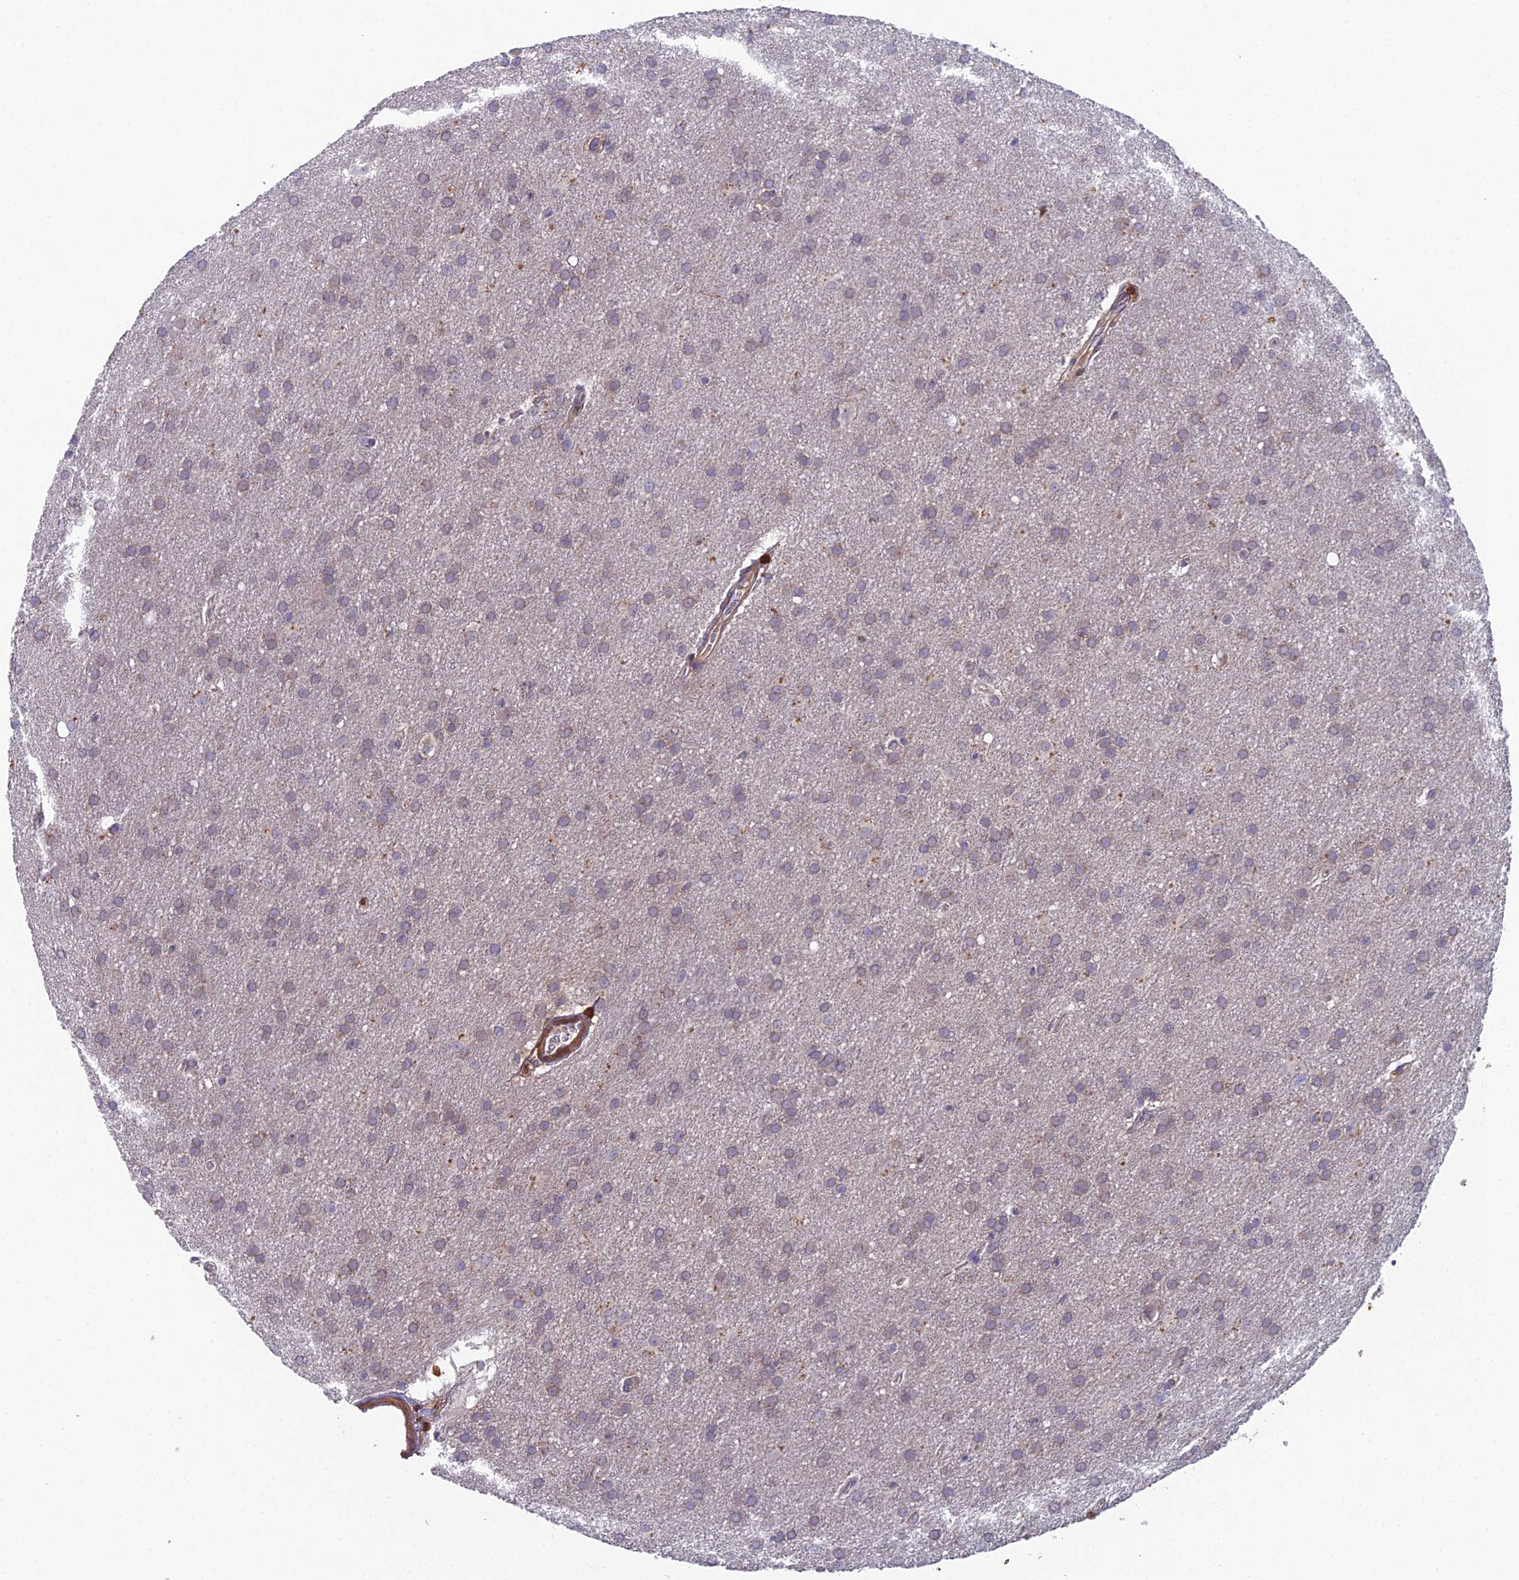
{"staining": {"intensity": "weak", "quantity": "25%-75%", "location": "cytoplasmic/membranous"}, "tissue": "glioma", "cell_type": "Tumor cells", "image_type": "cancer", "snomed": [{"axis": "morphology", "description": "Glioma, malignant, Low grade"}, {"axis": "topography", "description": "Brain"}], "caption": "Glioma stained with a protein marker displays weak staining in tumor cells.", "gene": "GALK2", "patient": {"sex": "female", "age": 32}}